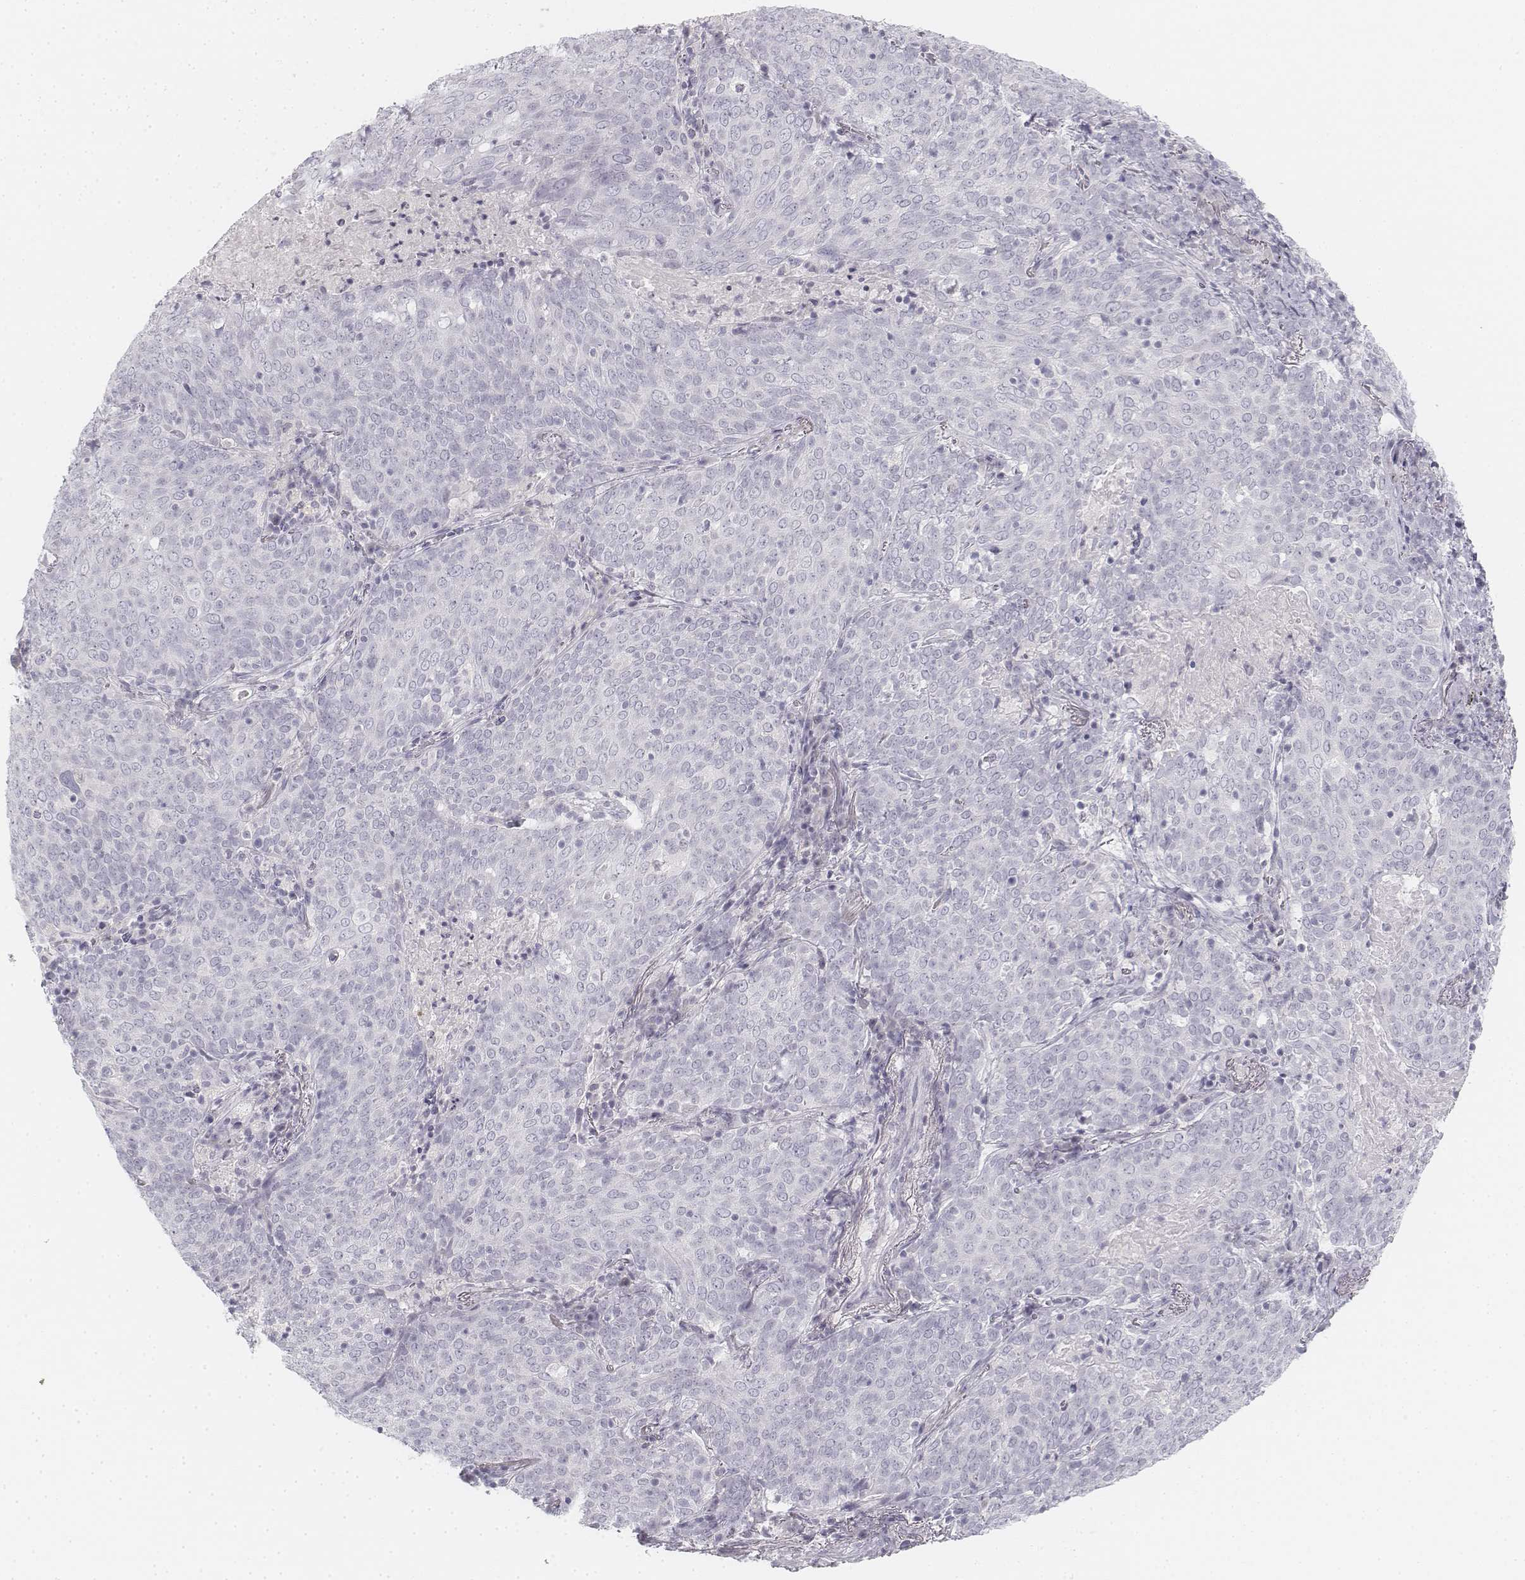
{"staining": {"intensity": "negative", "quantity": "none", "location": "none"}, "tissue": "lung cancer", "cell_type": "Tumor cells", "image_type": "cancer", "snomed": [{"axis": "morphology", "description": "Squamous cell carcinoma, NOS"}, {"axis": "topography", "description": "Lung"}], "caption": "This image is of lung squamous cell carcinoma stained with immunohistochemistry to label a protein in brown with the nuclei are counter-stained blue. There is no positivity in tumor cells.", "gene": "KRT25", "patient": {"sex": "male", "age": 82}}